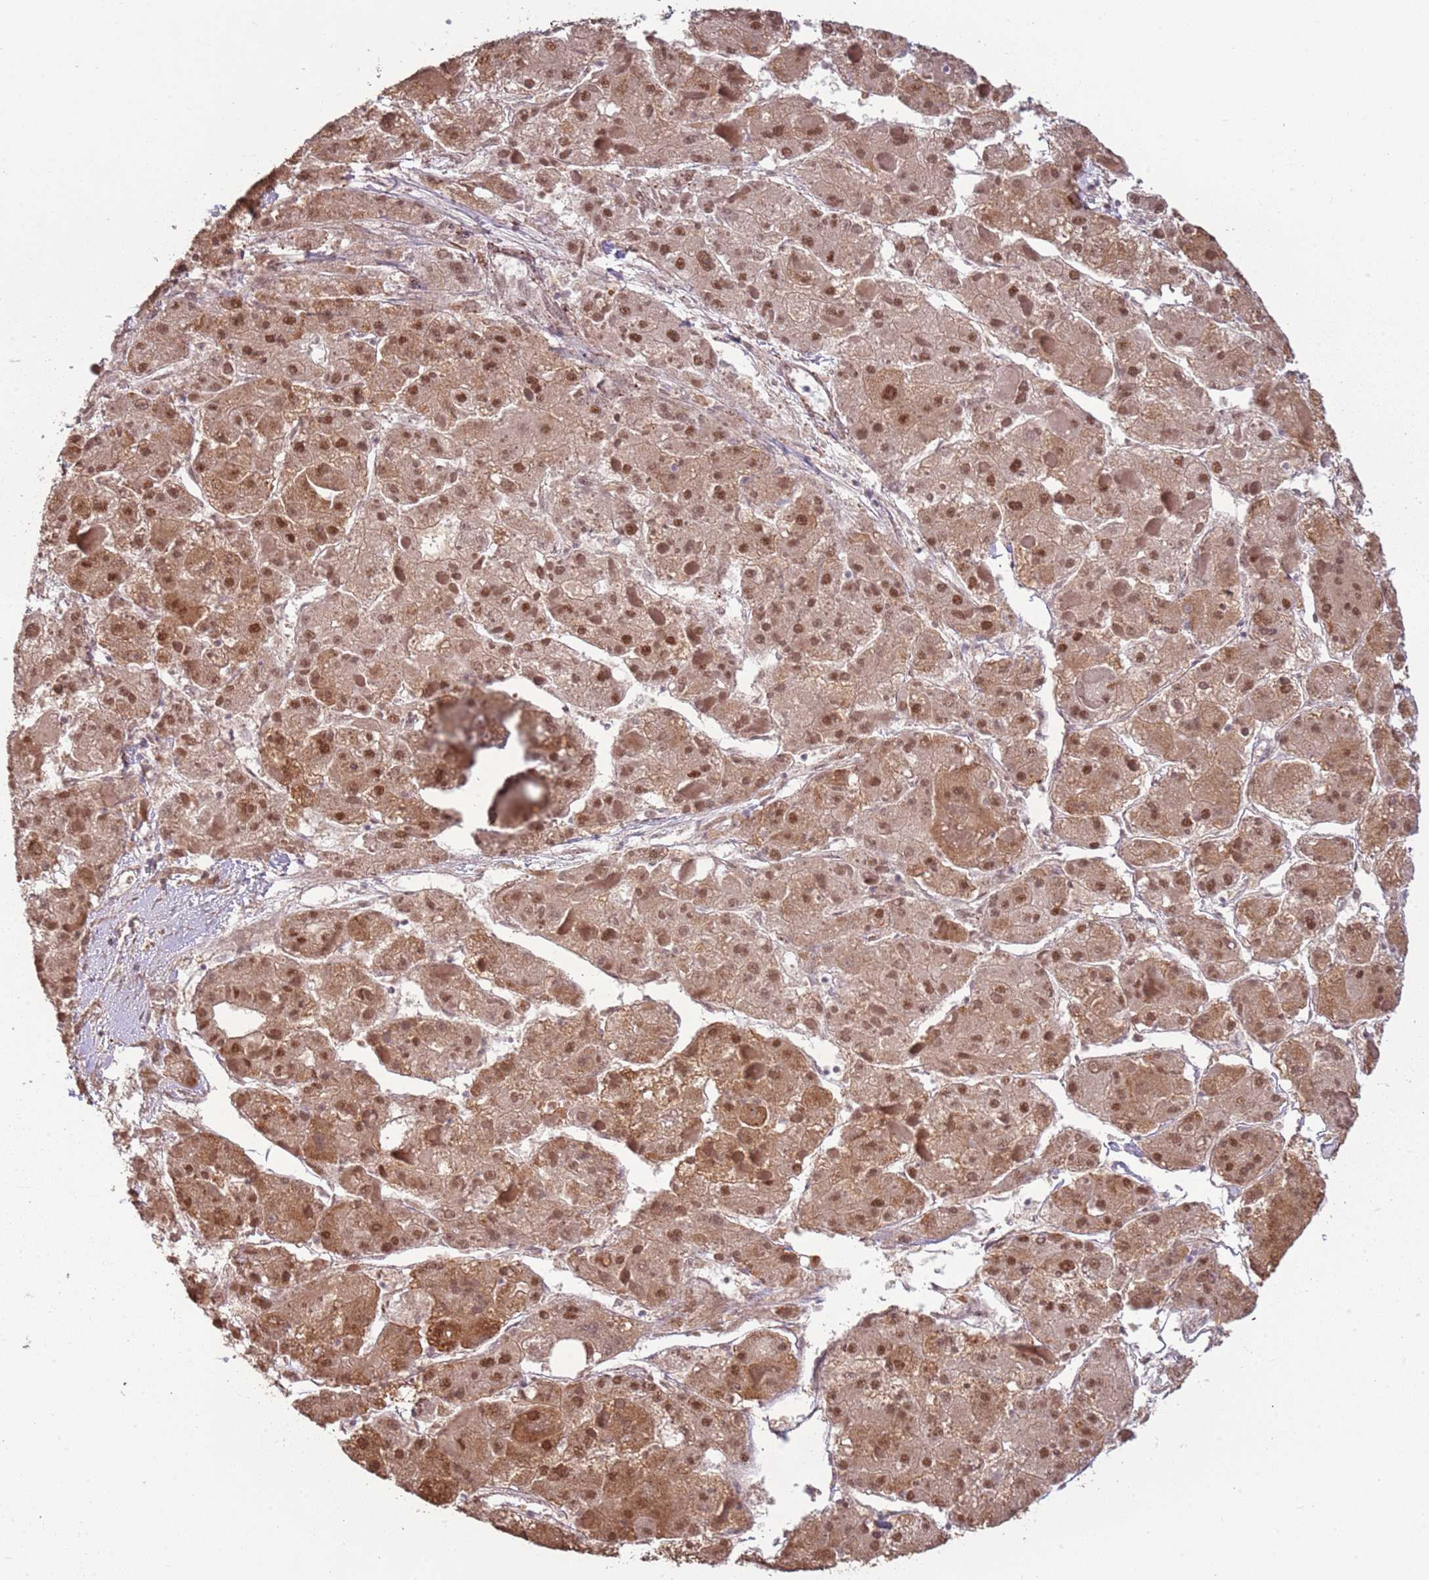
{"staining": {"intensity": "moderate", "quantity": ">75%", "location": "nuclear"}, "tissue": "liver cancer", "cell_type": "Tumor cells", "image_type": "cancer", "snomed": [{"axis": "morphology", "description": "Carcinoma, Hepatocellular, NOS"}, {"axis": "topography", "description": "Liver"}], "caption": "Protein staining demonstrates moderate nuclear expression in about >75% of tumor cells in liver cancer (hepatocellular carcinoma).", "gene": "POLR3H", "patient": {"sex": "female", "age": 73}}